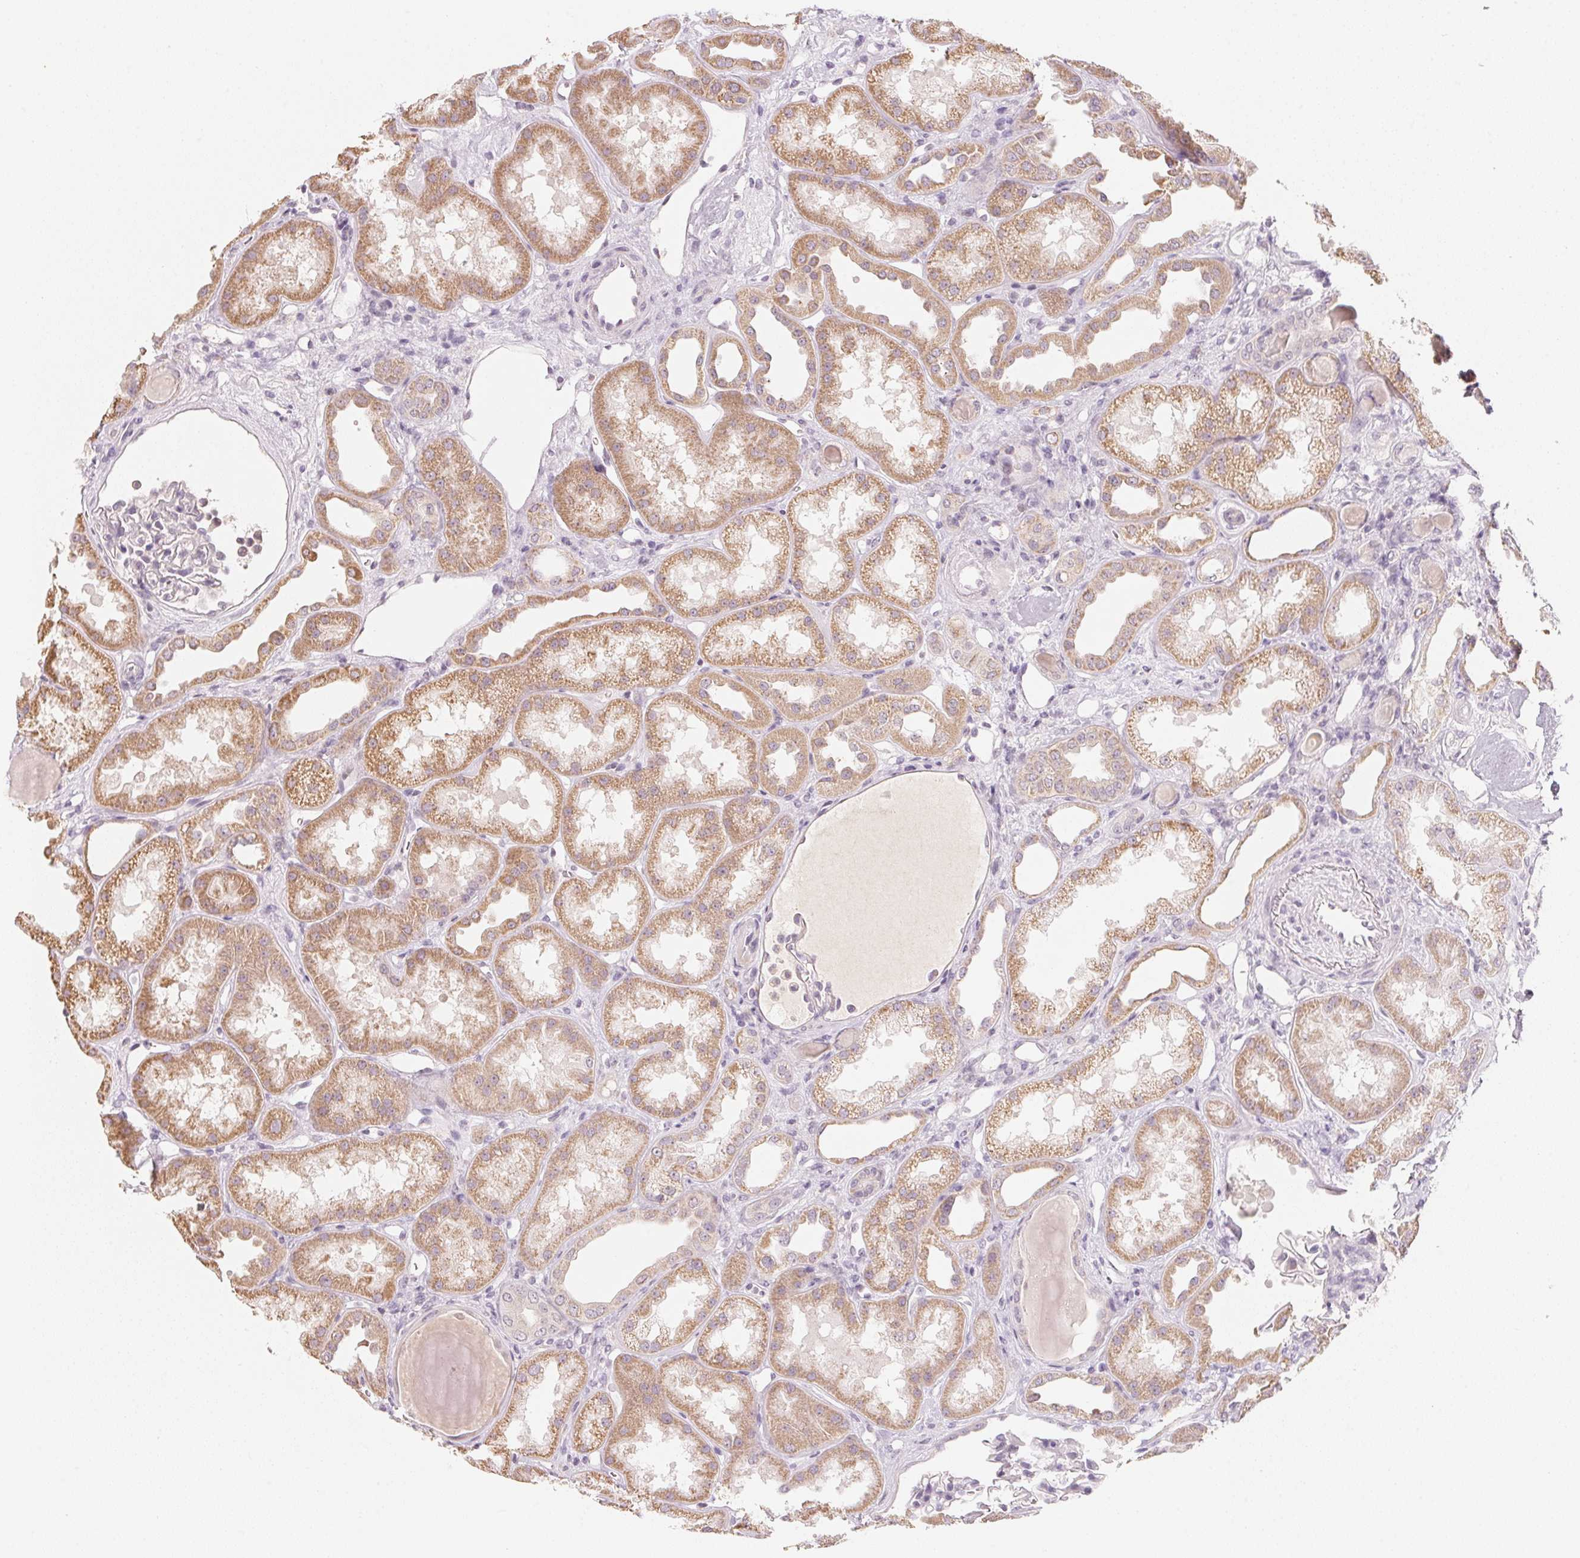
{"staining": {"intensity": "negative", "quantity": "none", "location": "none"}, "tissue": "kidney", "cell_type": "Cells in glomeruli", "image_type": "normal", "snomed": [{"axis": "morphology", "description": "Normal tissue, NOS"}, {"axis": "topography", "description": "Kidney"}], "caption": "Immunohistochemistry (IHC) of benign kidney demonstrates no expression in cells in glomeruli. The staining is performed using DAB brown chromogen with nuclei counter-stained in using hematoxylin.", "gene": "ANKRD31", "patient": {"sex": "male", "age": 61}}